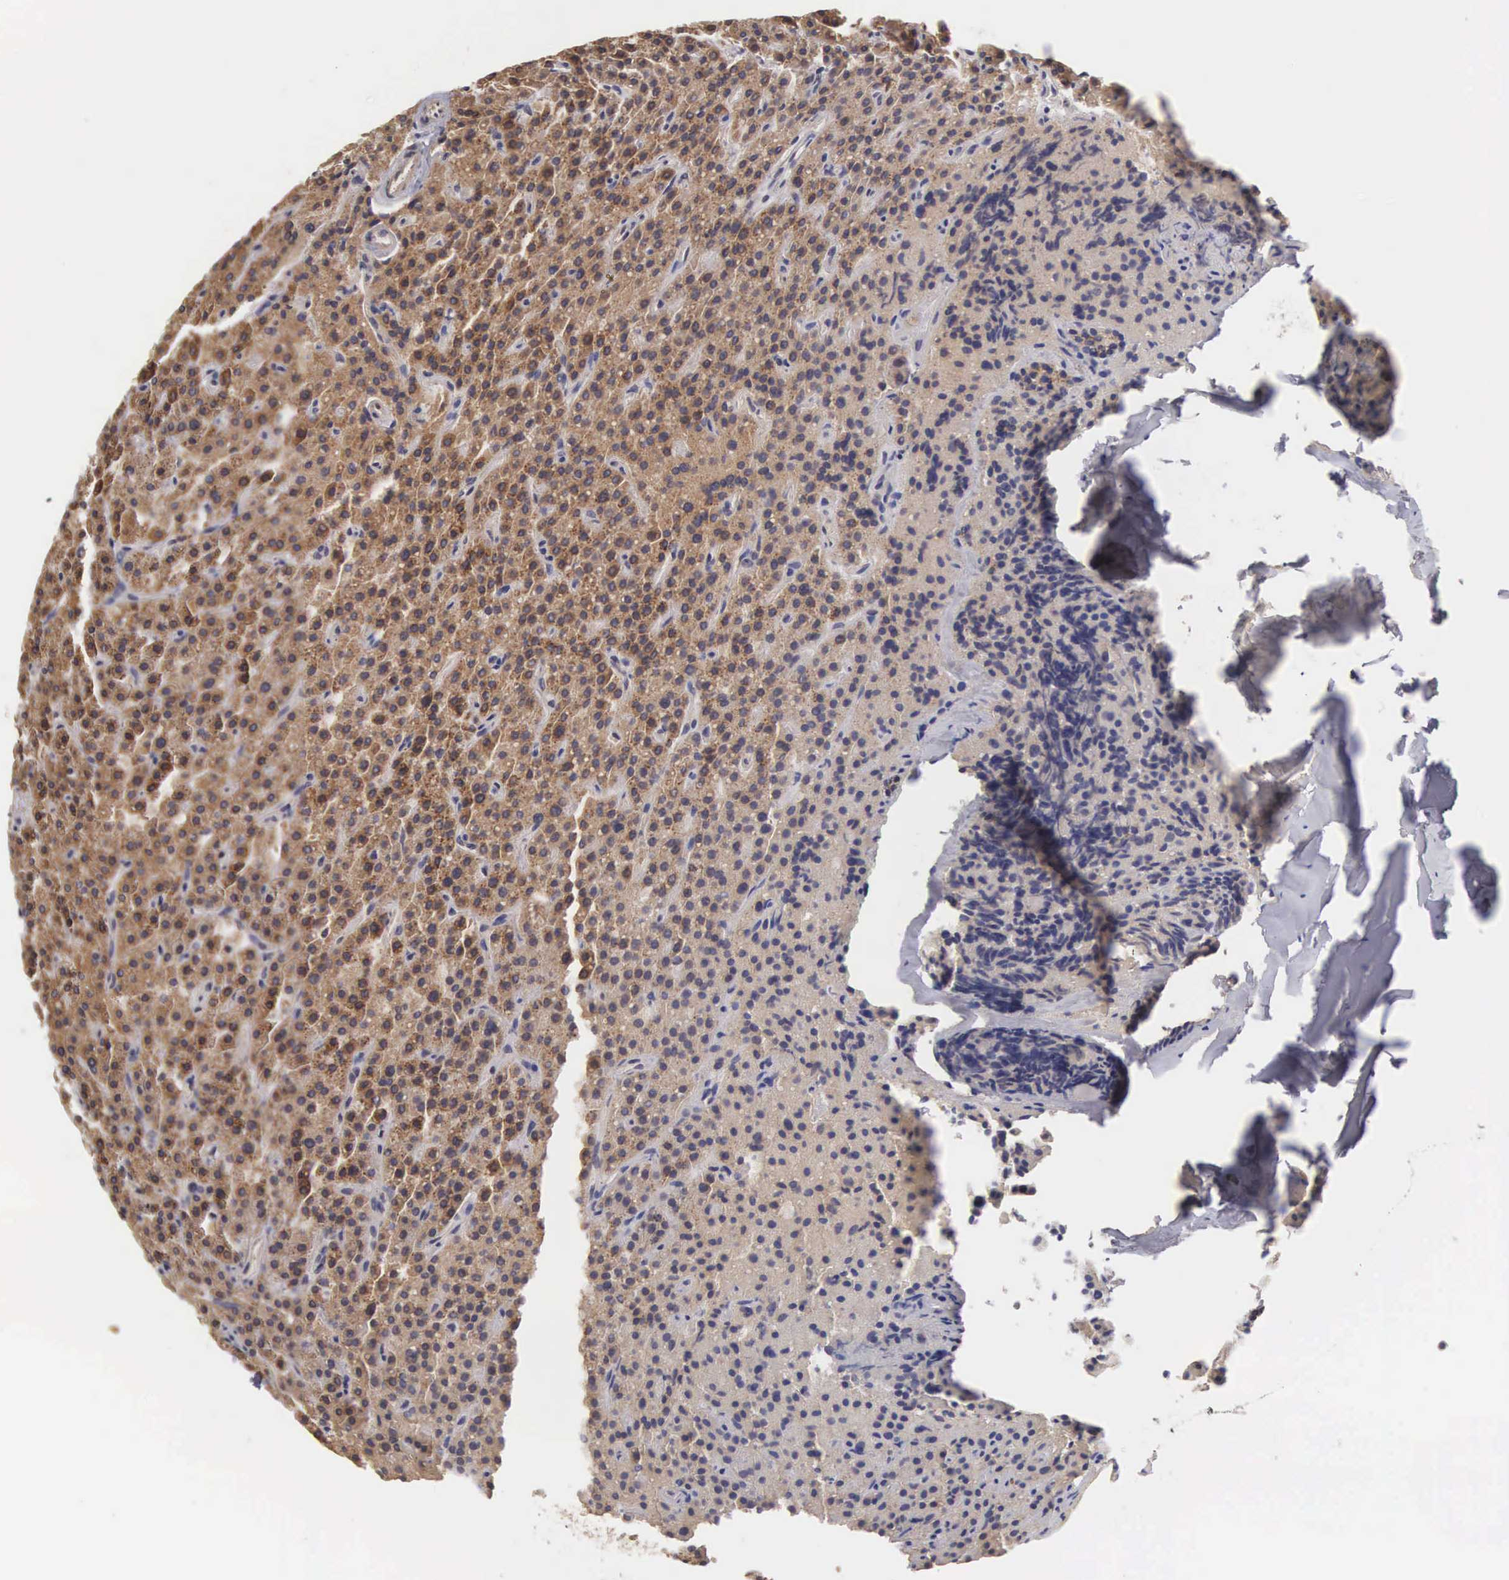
{"staining": {"intensity": "strong", "quantity": ">75%", "location": "cytoplasmic/membranous"}, "tissue": "parathyroid gland", "cell_type": "Glandular cells", "image_type": "normal", "snomed": [{"axis": "morphology", "description": "Normal tissue, NOS"}, {"axis": "topography", "description": "Parathyroid gland"}], "caption": "Protein staining of benign parathyroid gland demonstrates strong cytoplasmic/membranous staining in about >75% of glandular cells. (brown staining indicates protein expression, while blue staining denotes nuclei).", "gene": "DHRS1", "patient": {"sex": "male", "age": 71}}